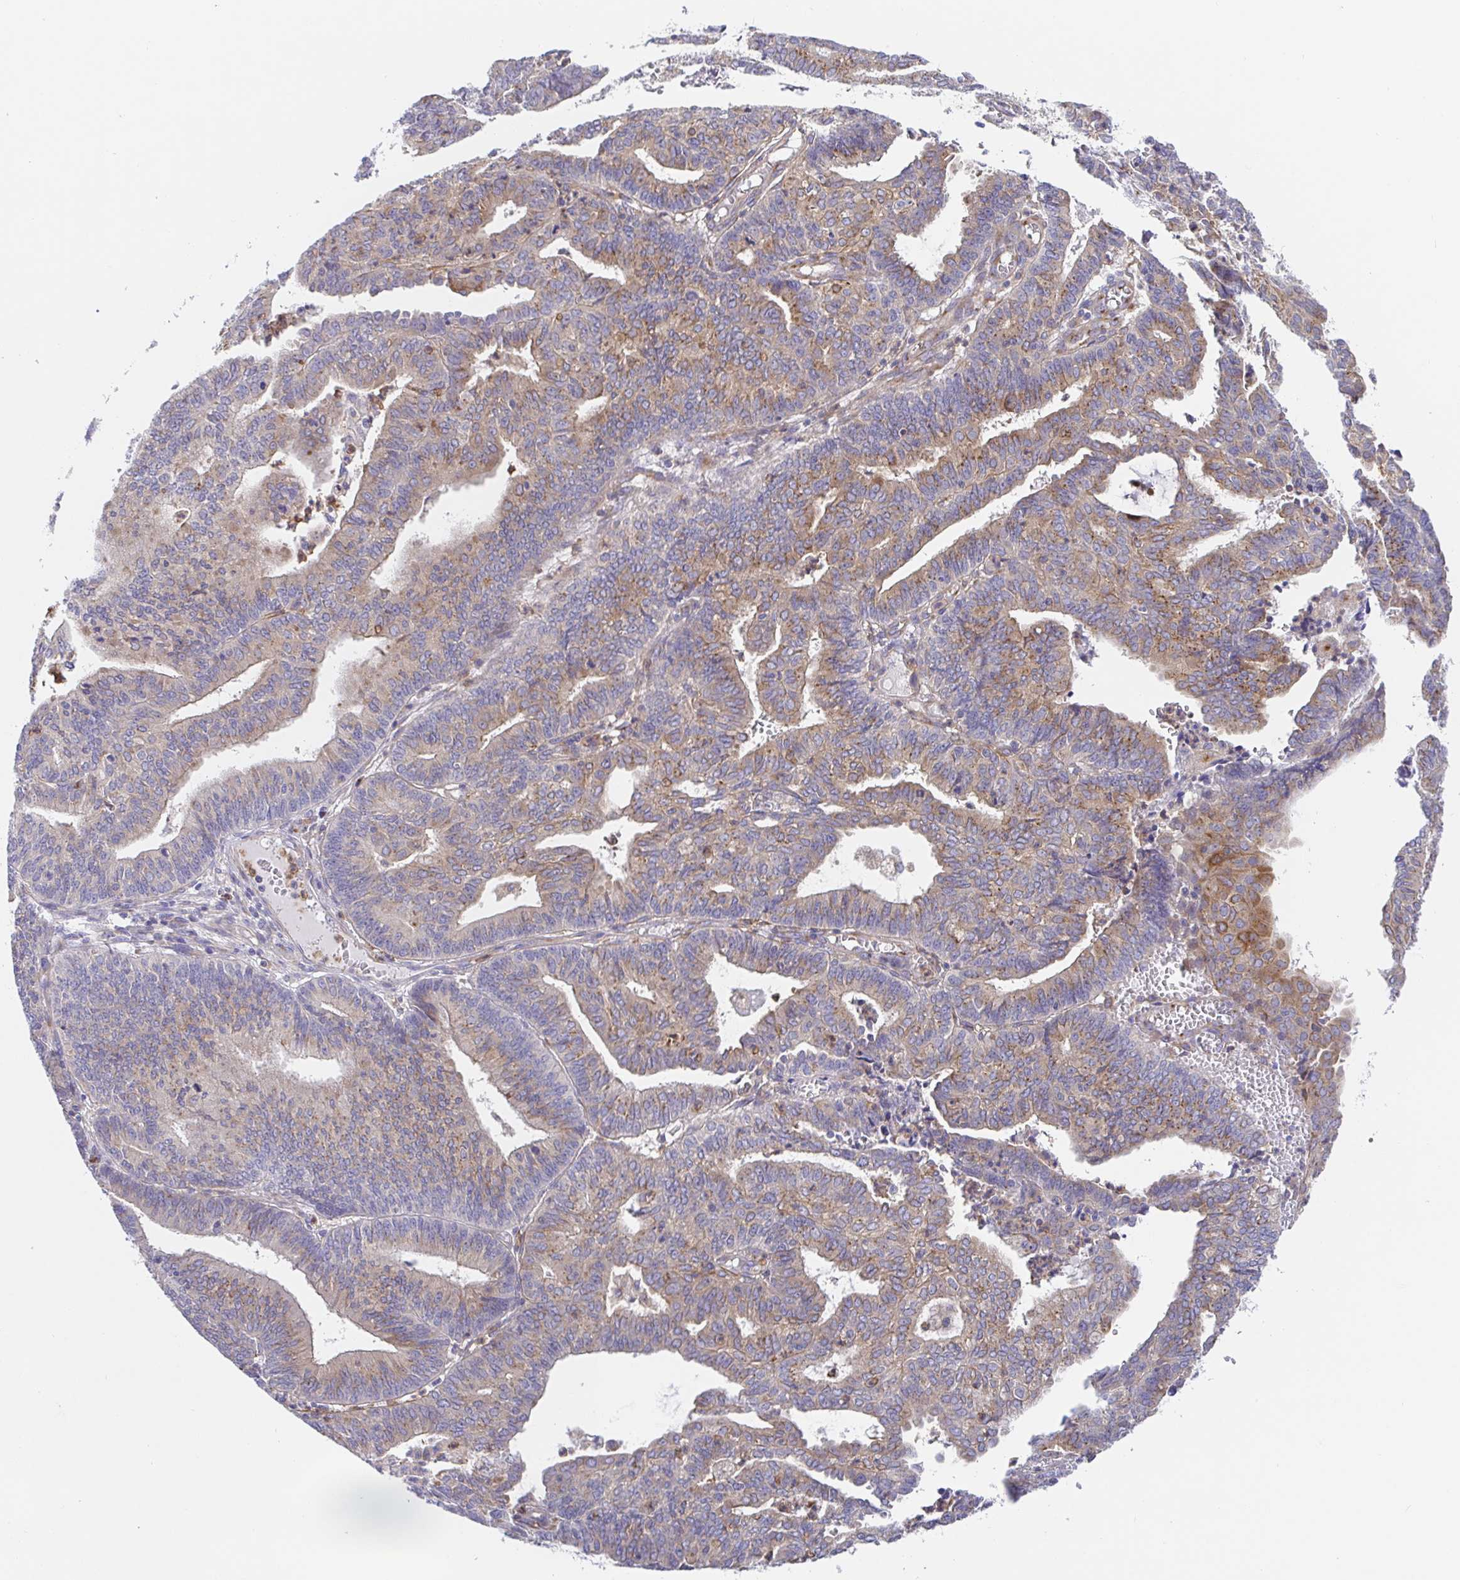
{"staining": {"intensity": "moderate", "quantity": "25%-75%", "location": "cytoplasmic/membranous"}, "tissue": "endometrial cancer", "cell_type": "Tumor cells", "image_type": "cancer", "snomed": [{"axis": "morphology", "description": "Adenocarcinoma, NOS"}, {"axis": "topography", "description": "Endometrium"}], "caption": "Moderate cytoplasmic/membranous protein expression is appreciated in approximately 25%-75% of tumor cells in endometrial cancer (adenocarcinoma).", "gene": "GOLGA1", "patient": {"sex": "female", "age": 61}}